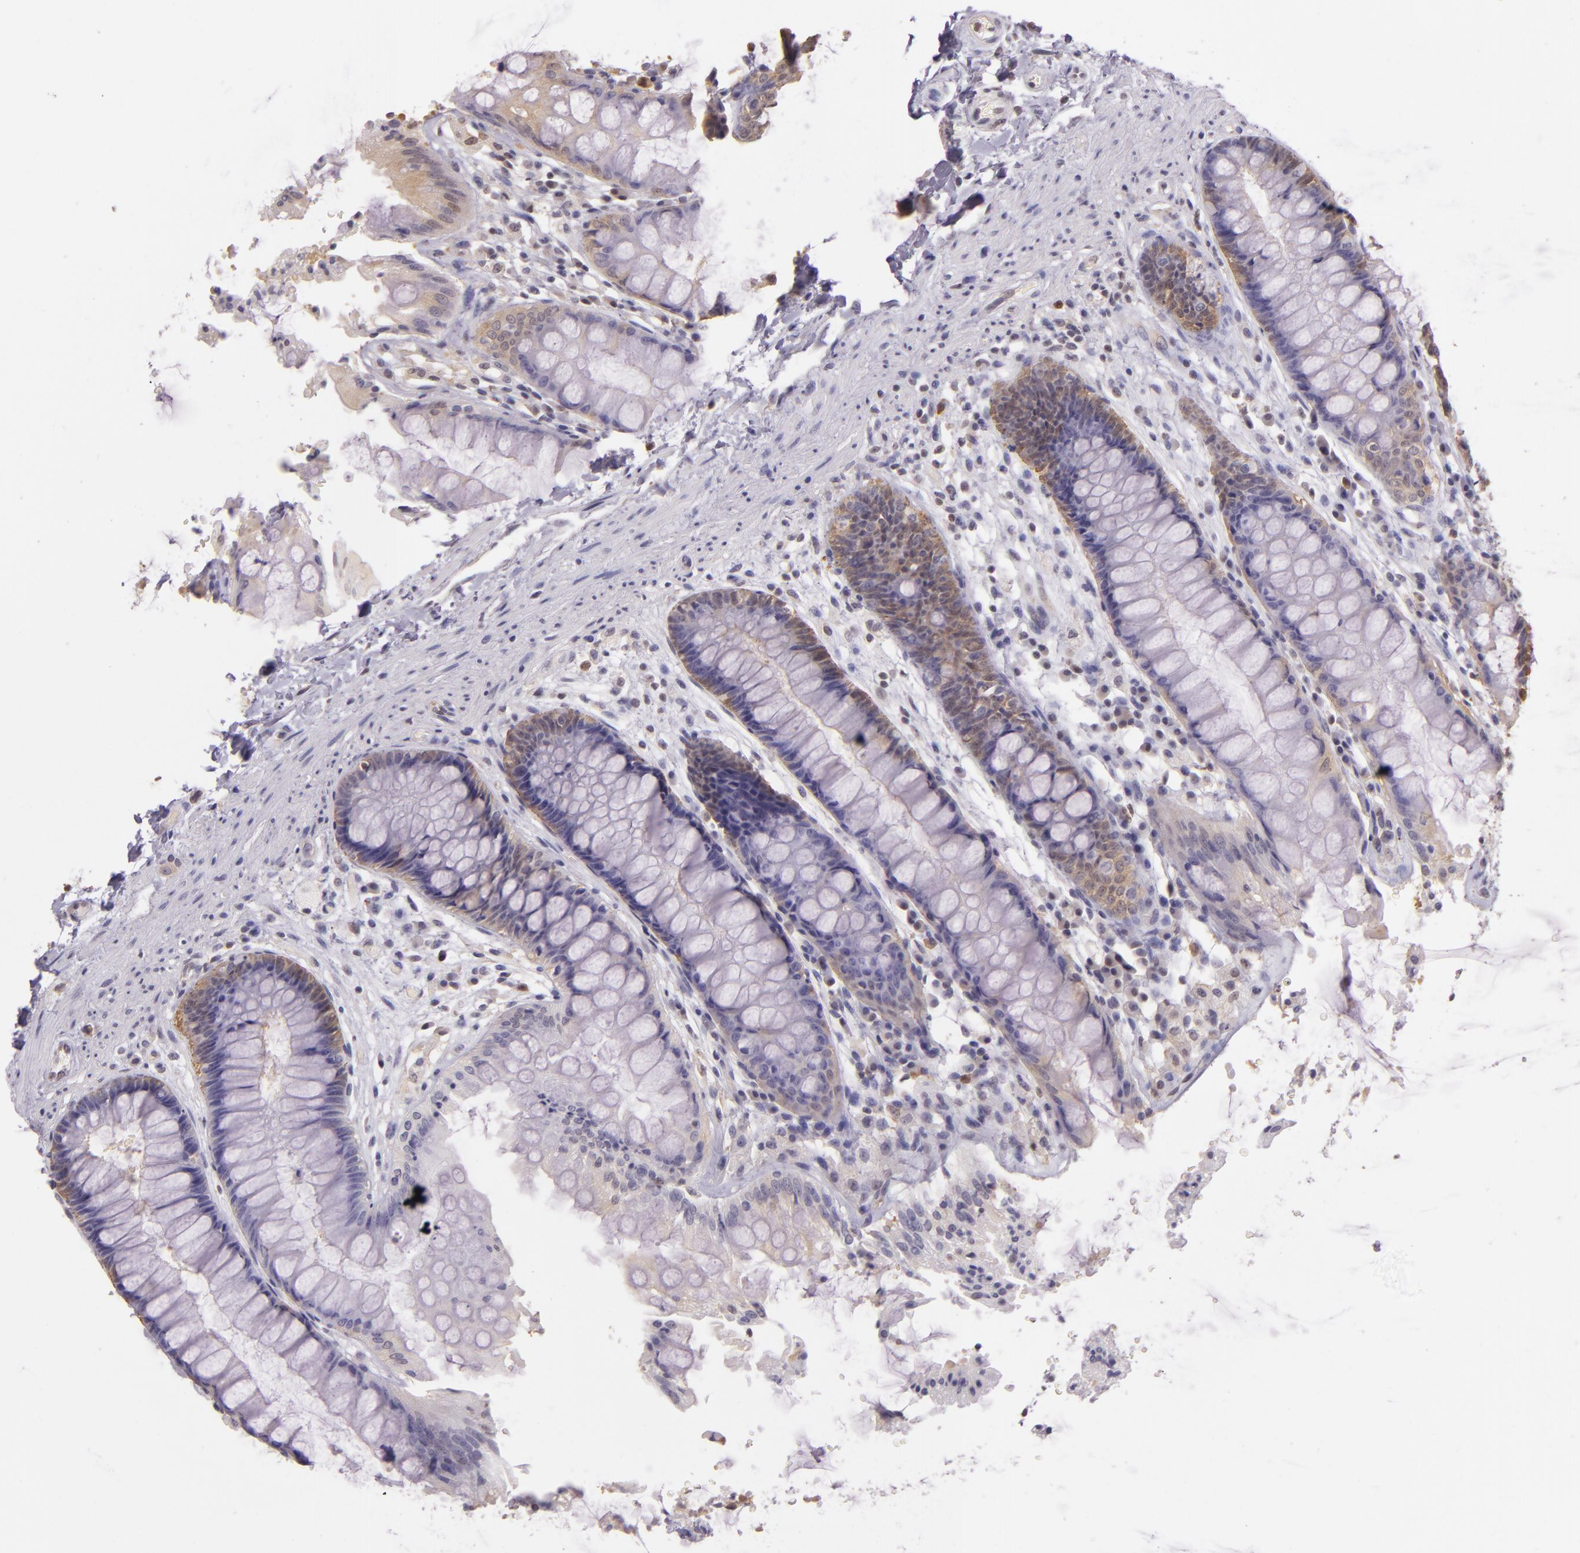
{"staining": {"intensity": "weak", "quantity": "<25%", "location": "nuclear"}, "tissue": "rectum", "cell_type": "Glandular cells", "image_type": "normal", "snomed": [{"axis": "morphology", "description": "Normal tissue, NOS"}, {"axis": "topography", "description": "Rectum"}], "caption": "Immunohistochemistry image of normal human rectum stained for a protein (brown), which demonstrates no expression in glandular cells. (Immunohistochemistry, brightfield microscopy, high magnification).", "gene": "HSPA8", "patient": {"sex": "female", "age": 46}}